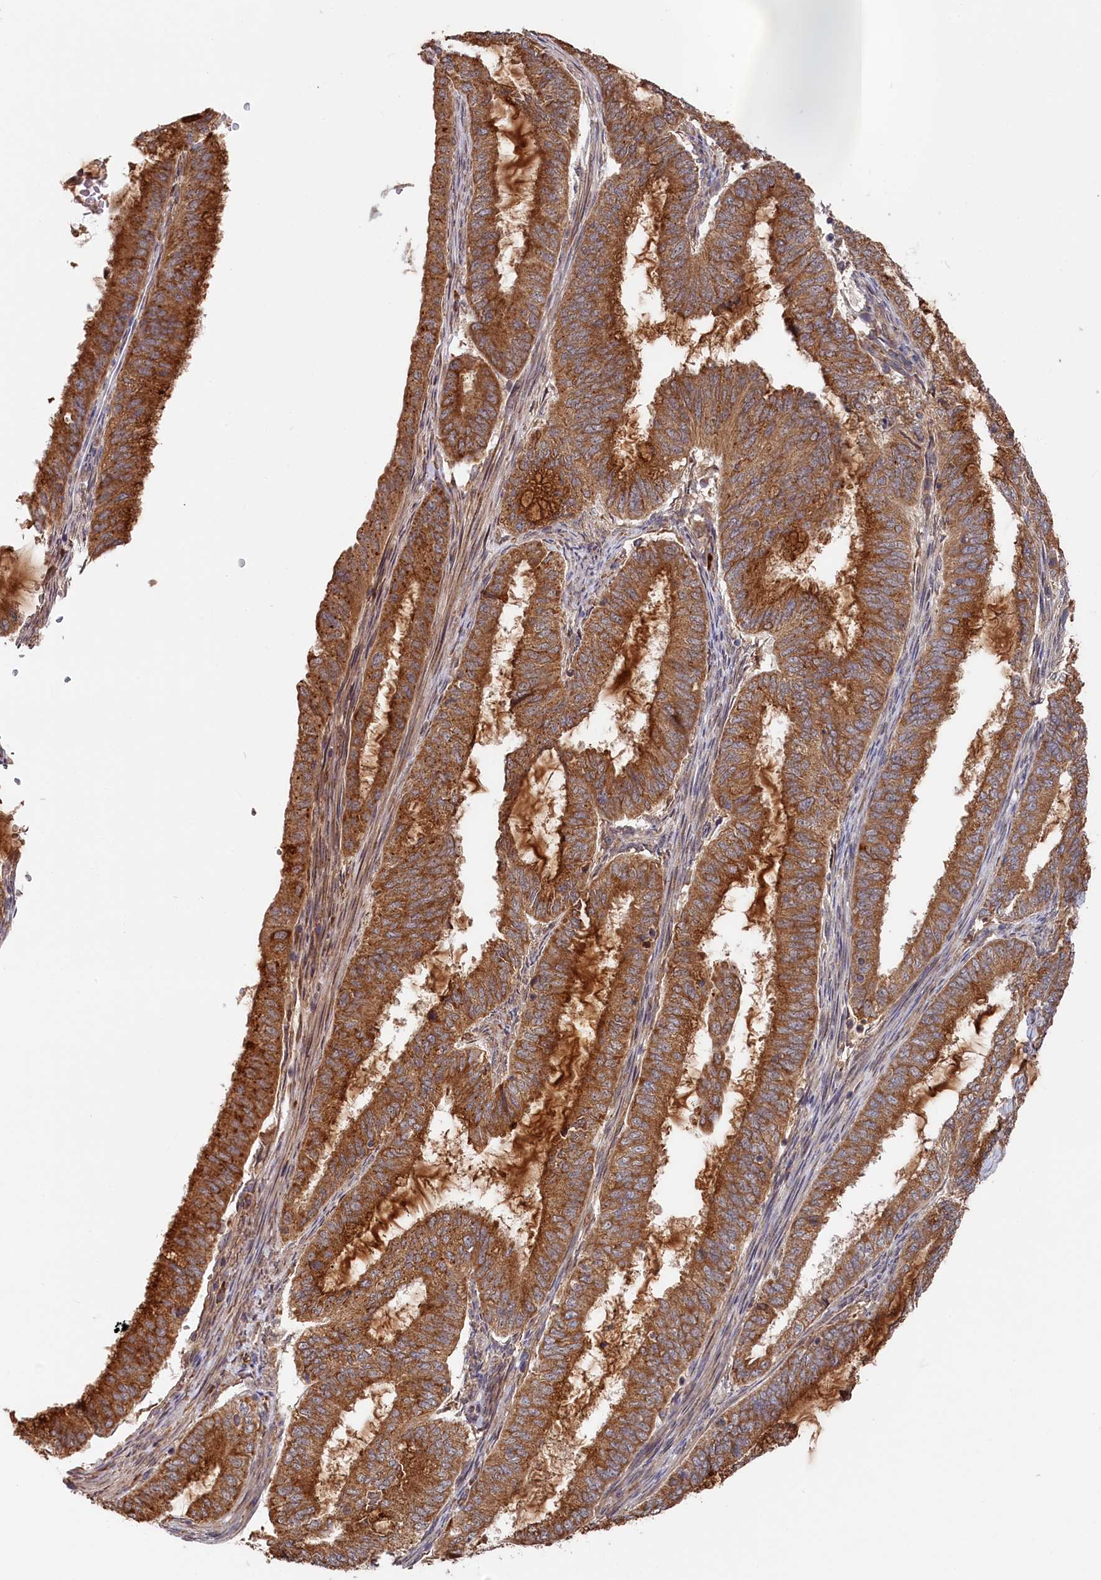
{"staining": {"intensity": "moderate", "quantity": ">75%", "location": "cytoplasmic/membranous"}, "tissue": "endometrial cancer", "cell_type": "Tumor cells", "image_type": "cancer", "snomed": [{"axis": "morphology", "description": "Adenocarcinoma, NOS"}, {"axis": "topography", "description": "Endometrium"}], "caption": "Immunohistochemistry photomicrograph of neoplastic tissue: human endometrial adenocarcinoma stained using immunohistochemistry shows medium levels of moderate protein expression localized specifically in the cytoplasmic/membranous of tumor cells, appearing as a cytoplasmic/membranous brown color.", "gene": "CEP44", "patient": {"sex": "female", "age": 51}}